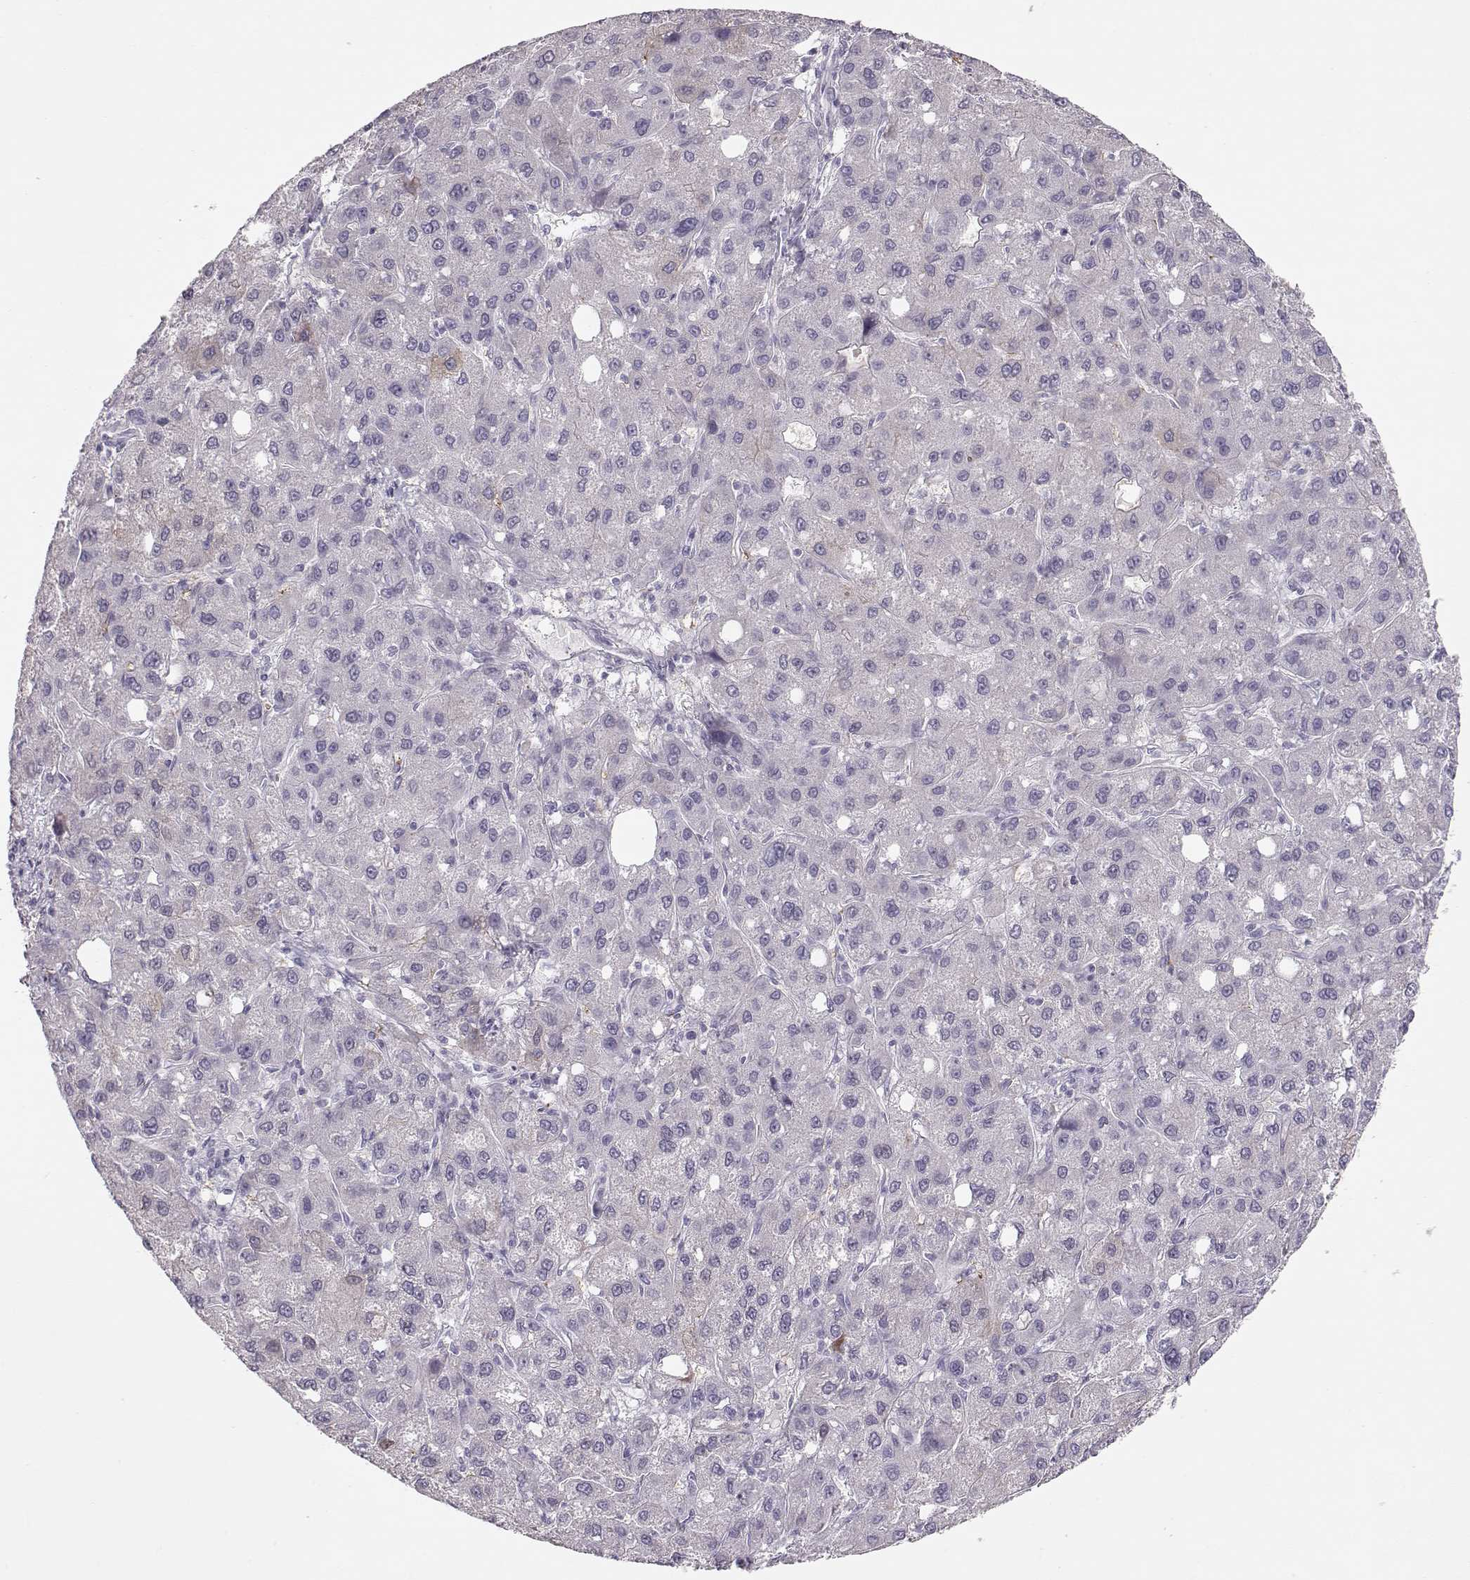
{"staining": {"intensity": "negative", "quantity": "none", "location": "none"}, "tissue": "liver cancer", "cell_type": "Tumor cells", "image_type": "cancer", "snomed": [{"axis": "morphology", "description": "Carcinoma, Hepatocellular, NOS"}, {"axis": "topography", "description": "Liver"}], "caption": "Immunohistochemistry (IHC) of human hepatocellular carcinoma (liver) displays no positivity in tumor cells. (Brightfield microscopy of DAB (3,3'-diaminobenzidine) immunohistochemistry (IHC) at high magnification).", "gene": "MIP", "patient": {"sex": "male", "age": 73}}